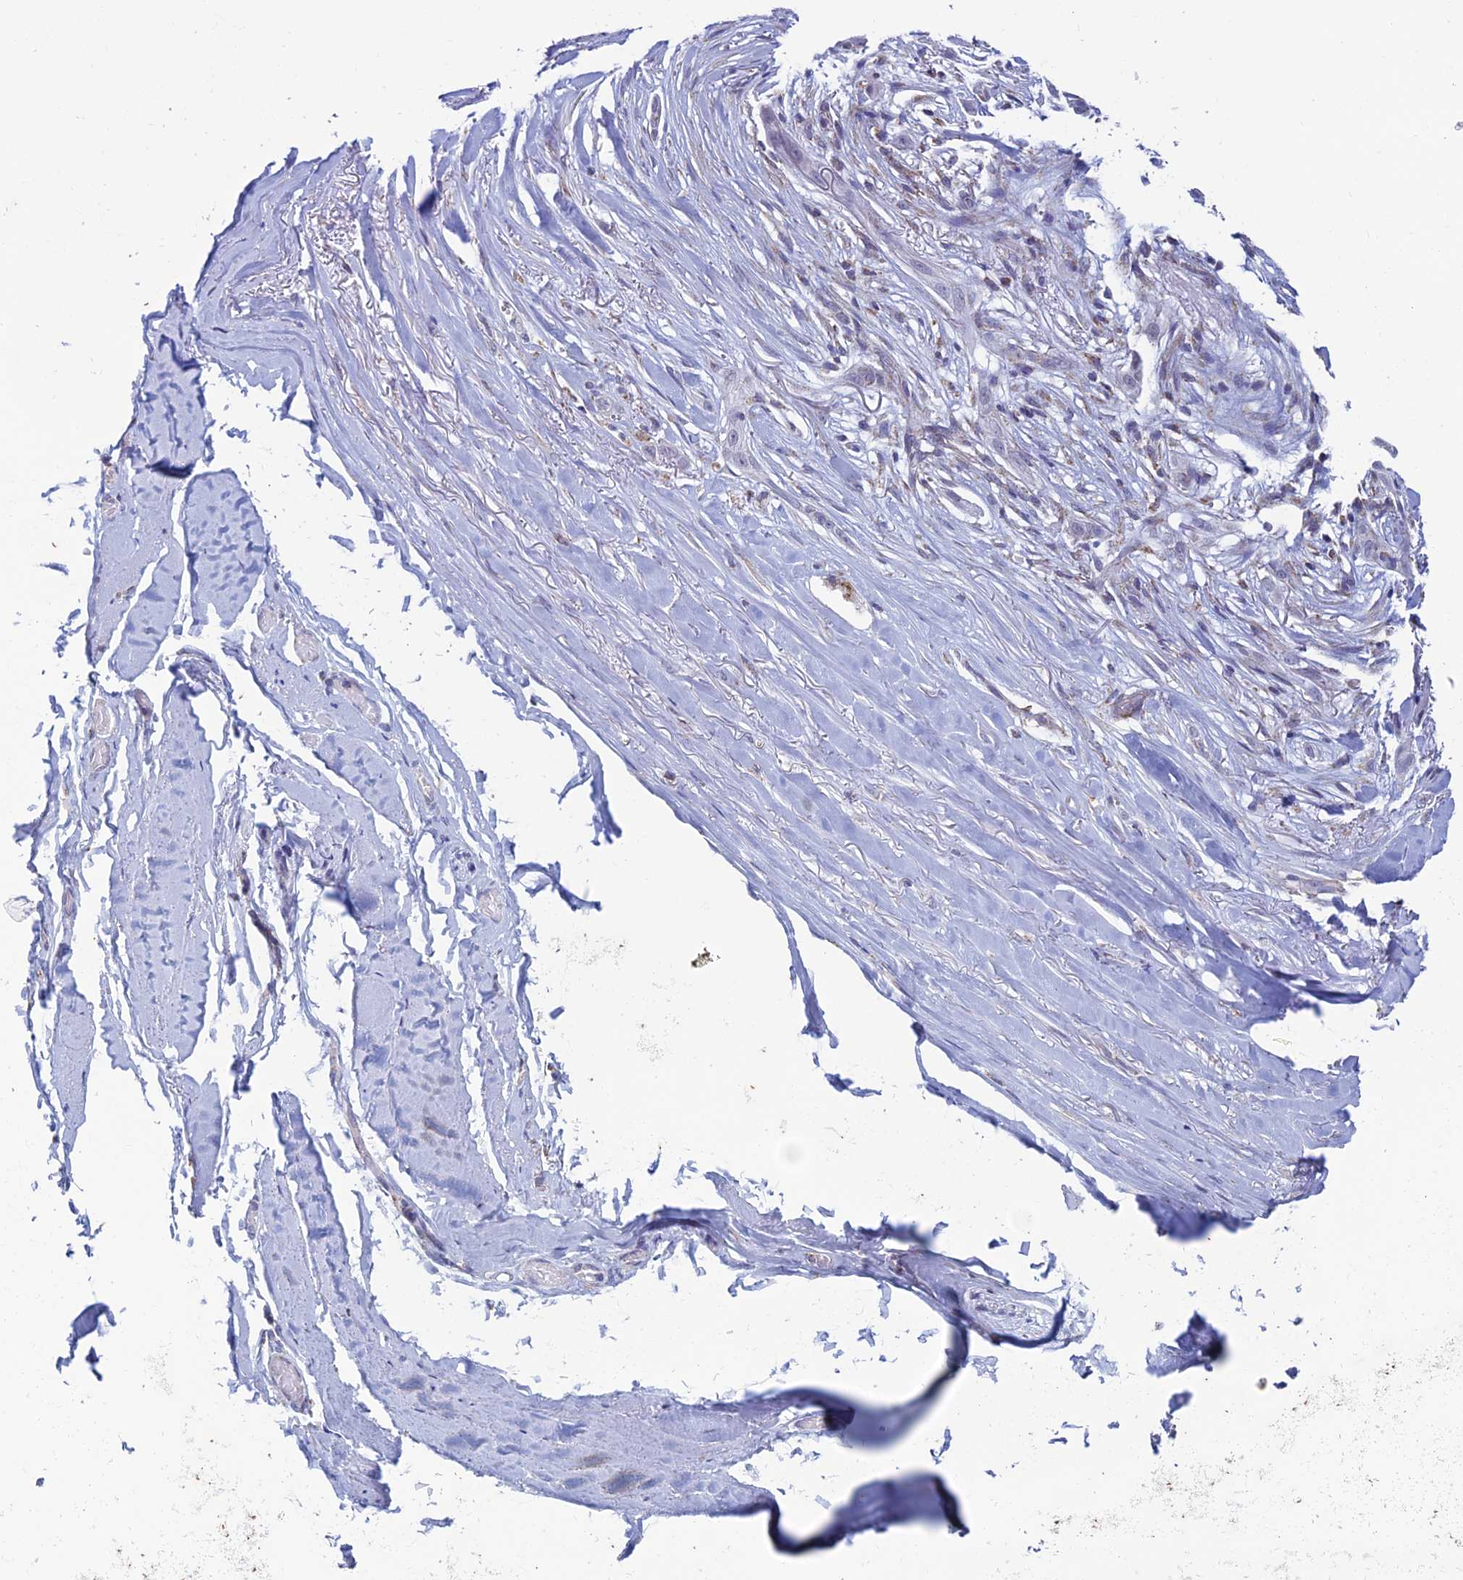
{"staining": {"intensity": "negative", "quantity": "none", "location": "none"}, "tissue": "adipose tissue", "cell_type": "Adipocytes", "image_type": "normal", "snomed": [{"axis": "morphology", "description": "Normal tissue, NOS"}, {"axis": "morphology", "description": "Basal cell carcinoma"}, {"axis": "topography", "description": "Skin"}], "caption": "Immunohistochemistry (IHC) of unremarkable adipose tissue reveals no positivity in adipocytes. (DAB IHC visualized using brightfield microscopy, high magnification).", "gene": "ZNG1A", "patient": {"sex": "female", "age": 89}}